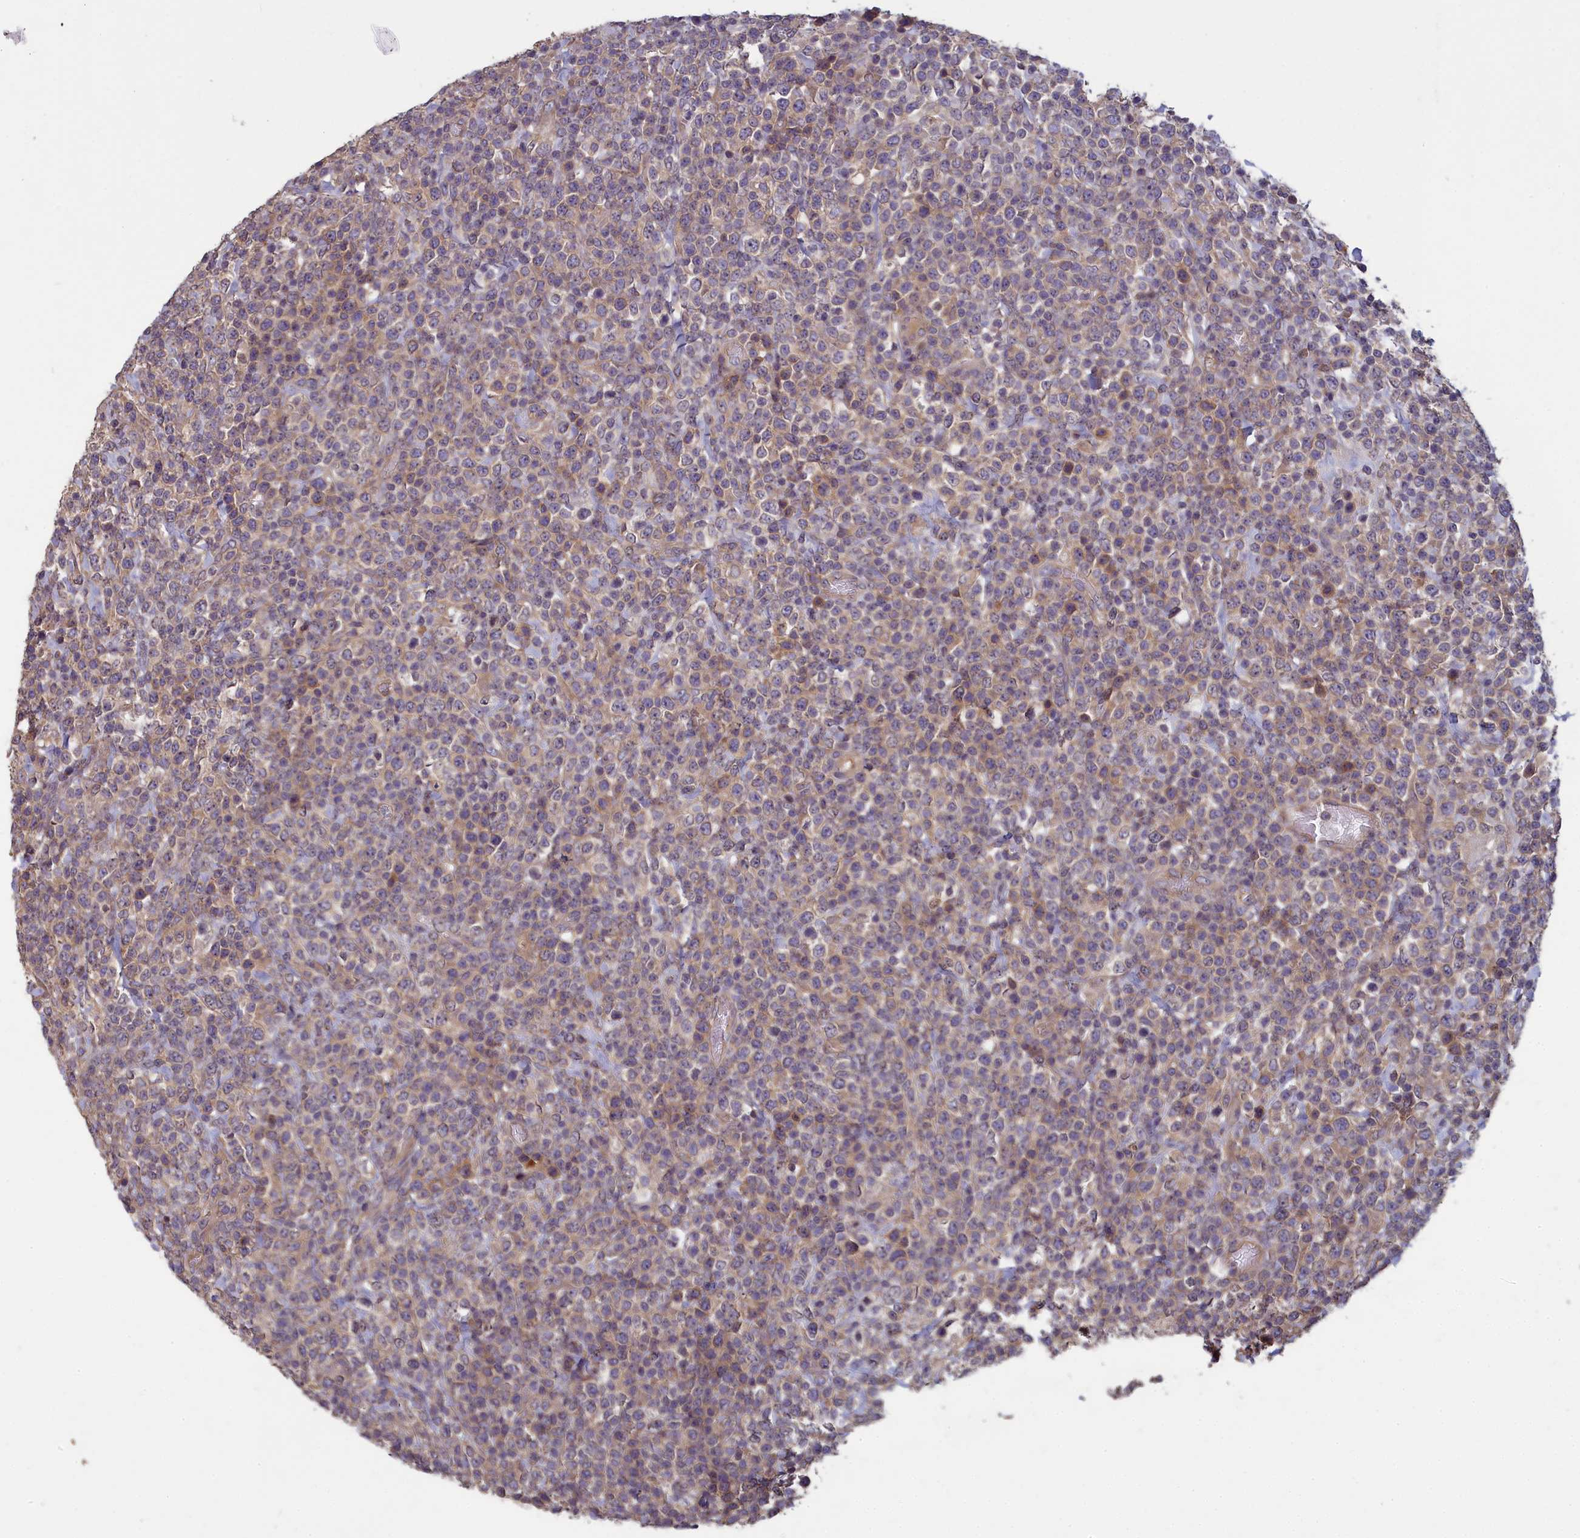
{"staining": {"intensity": "weak", "quantity": "25%-75%", "location": "cytoplasmic/membranous"}, "tissue": "lymphoma", "cell_type": "Tumor cells", "image_type": "cancer", "snomed": [{"axis": "morphology", "description": "Malignant lymphoma, non-Hodgkin's type, High grade"}, {"axis": "topography", "description": "Colon"}], "caption": "Weak cytoplasmic/membranous staining is seen in approximately 25%-75% of tumor cells in malignant lymphoma, non-Hodgkin's type (high-grade). (brown staining indicates protein expression, while blue staining denotes nuclei).", "gene": "NUDT6", "patient": {"sex": "female", "age": 53}}